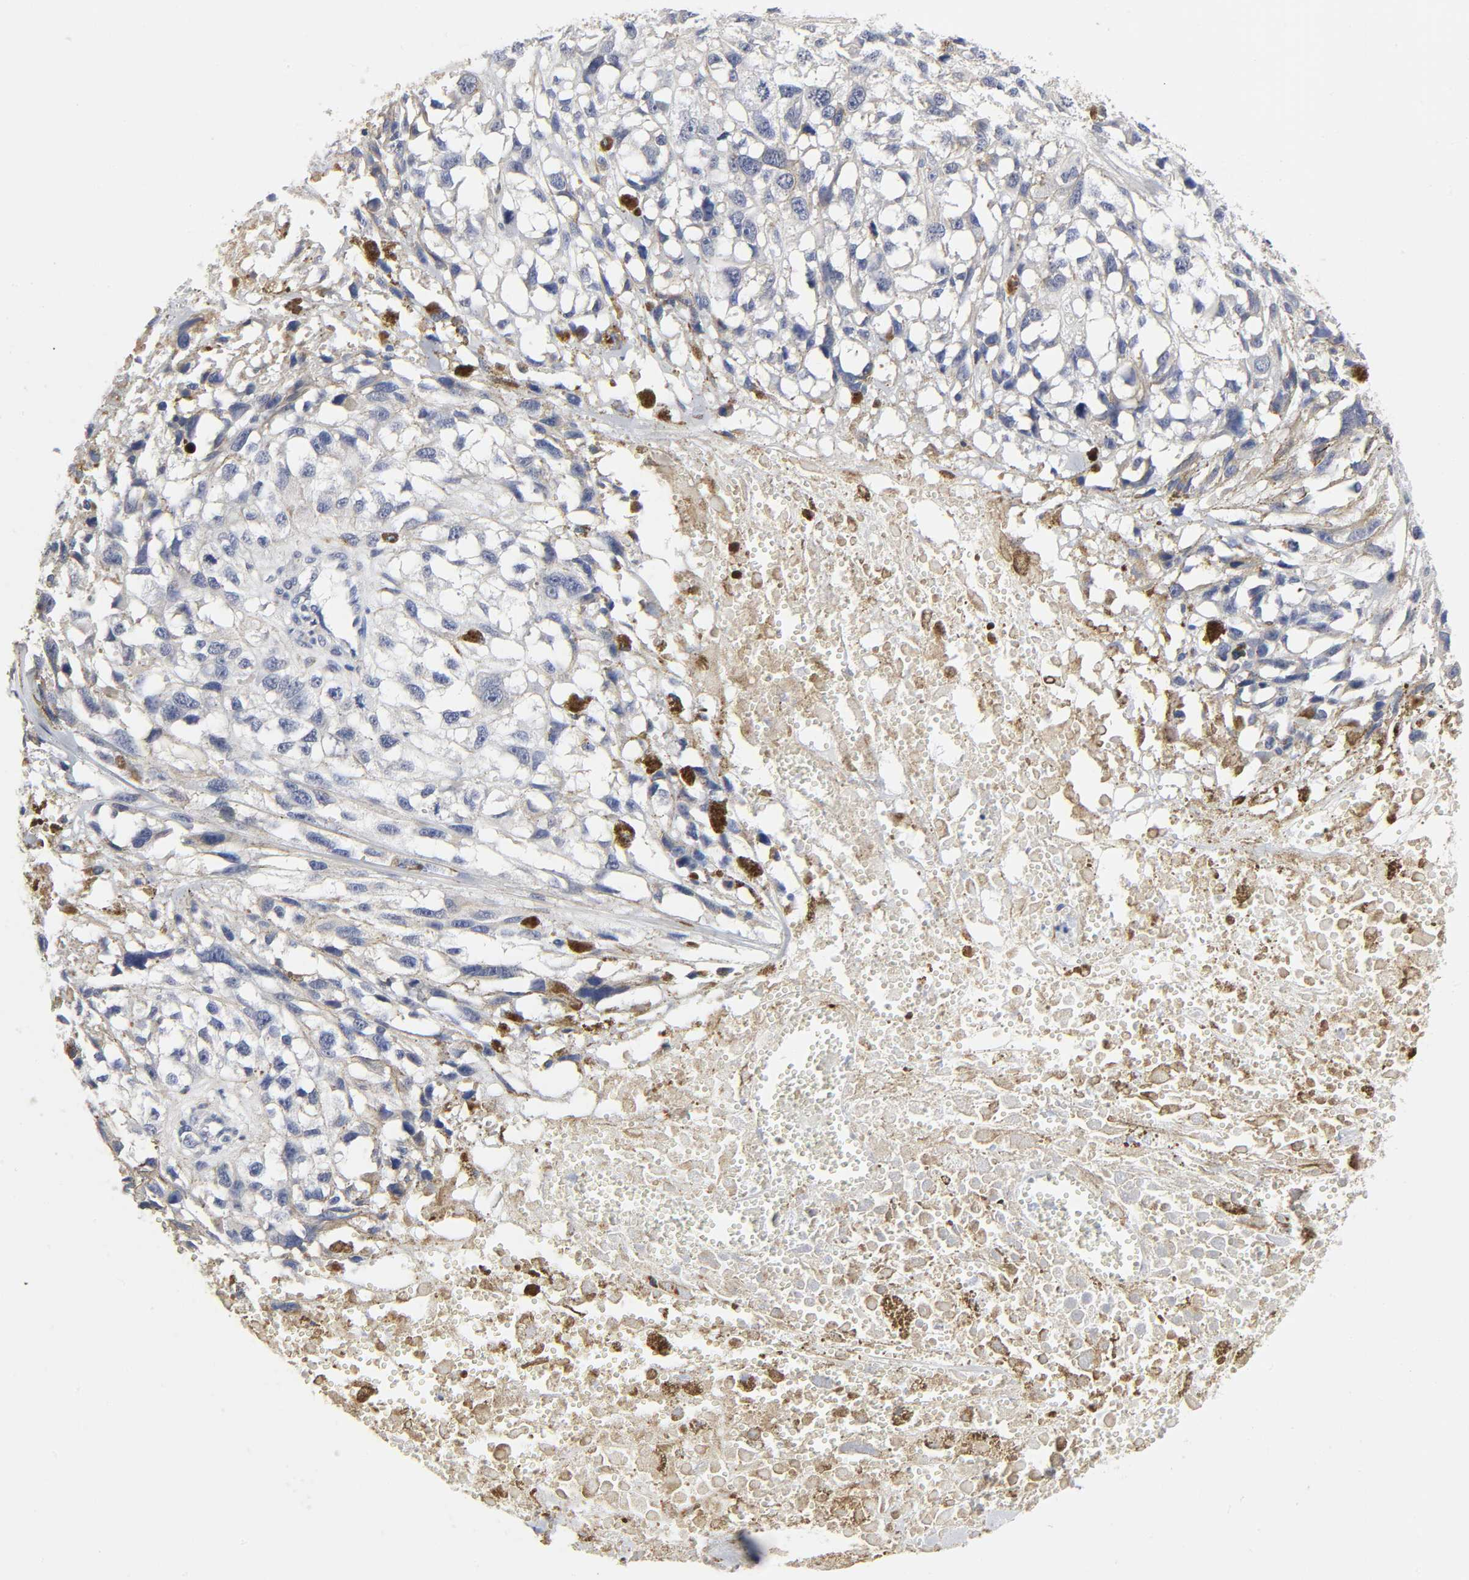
{"staining": {"intensity": "negative", "quantity": "none", "location": "none"}, "tissue": "melanoma", "cell_type": "Tumor cells", "image_type": "cancer", "snomed": [{"axis": "morphology", "description": "Malignant melanoma, Metastatic site"}, {"axis": "topography", "description": "Lymph node"}], "caption": "Immunohistochemical staining of human malignant melanoma (metastatic site) demonstrates no significant positivity in tumor cells.", "gene": "LRP1", "patient": {"sex": "male", "age": 59}}